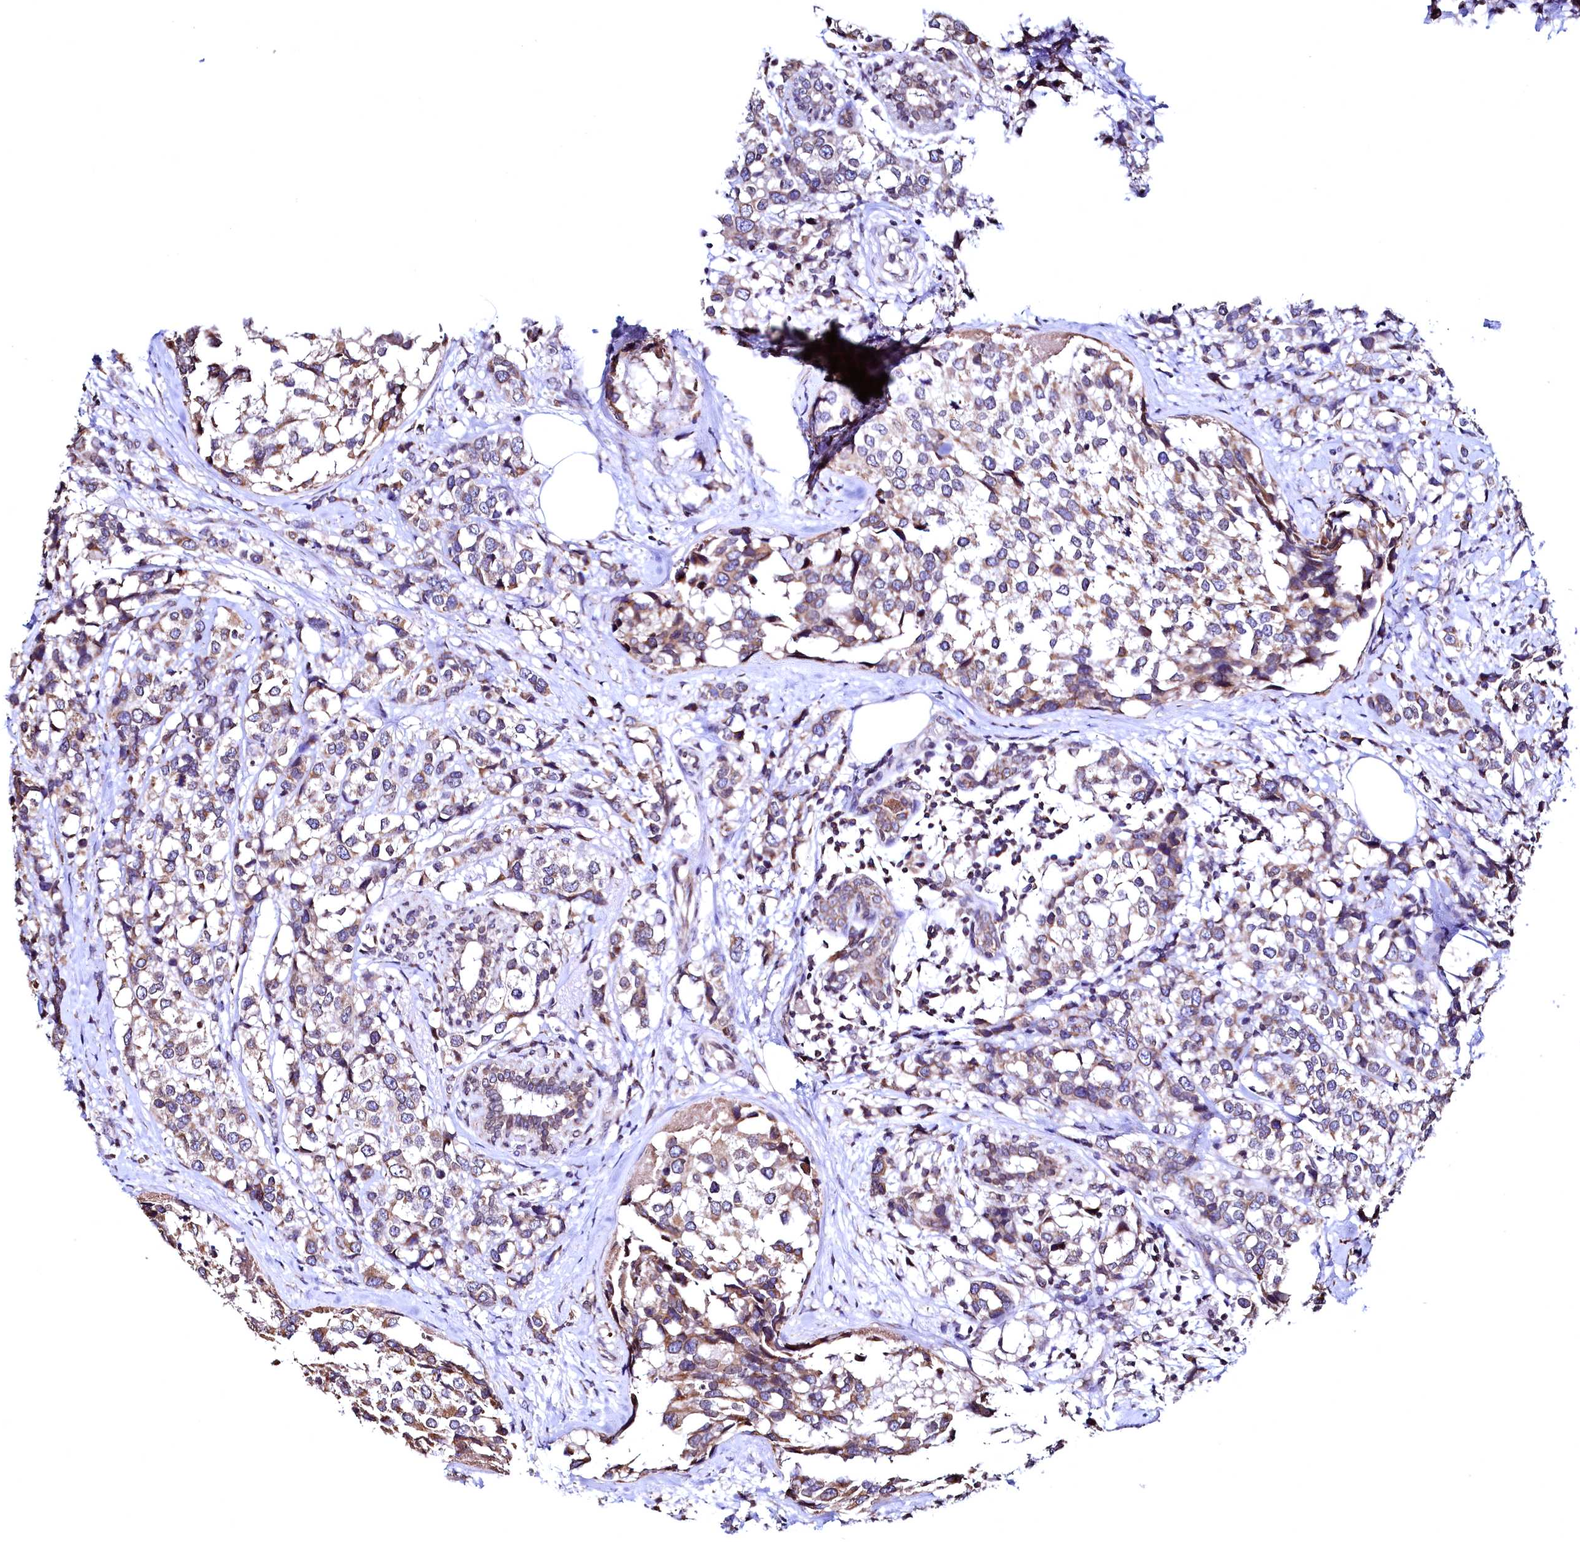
{"staining": {"intensity": "weak", "quantity": "25%-75%", "location": "cytoplasmic/membranous"}, "tissue": "breast cancer", "cell_type": "Tumor cells", "image_type": "cancer", "snomed": [{"axis": "morphology", "description": "Lobular carcinoma"}, {"axis": "topography", "description": "Breast"}], "caption": "The image displays a brown stain indicating the presence of a protein in the cytoplasmic/membranous of tumor cells in breast cancer (lobular carcinoma).", "gene": "HAND1", "patient": {"sex": "female", "age": 59}}